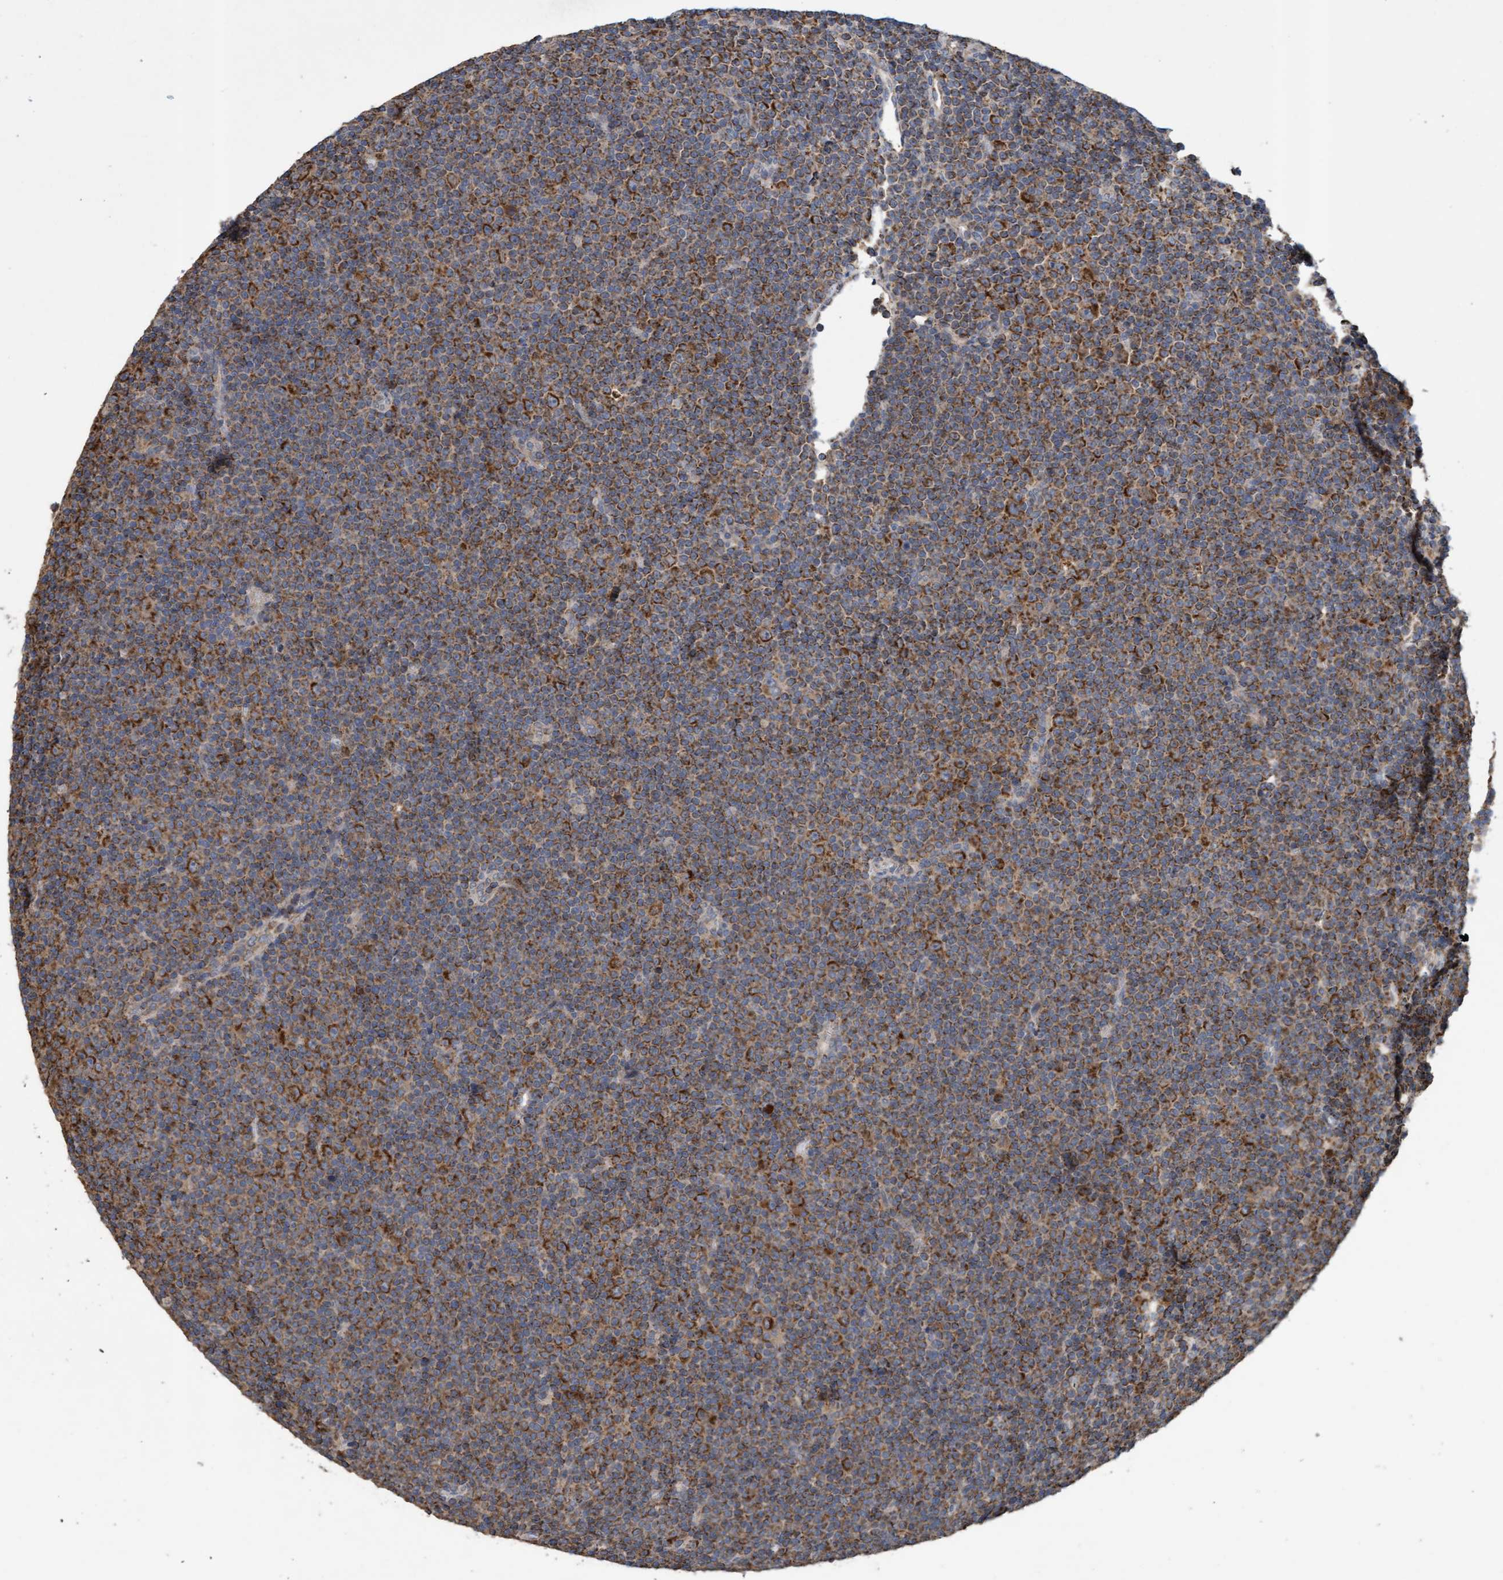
{"staining": {"intensity": "moderate", "quantity": ">75%", "location": "cytoplasmic/membranous"}, "tissue": "lymphoma", "cell_type": "Tumor cells", "image_type": "cancer", "snomed": [{"axis": "morphology", "description": "Malignant lymphoma, non-Hodgkin's type, Low grade"}, {"axis": "topography", "description": "Lymph node"}], "caption": "High-magnification brightfield microscopy of lymphoma stained with DAB (brown) and counterstained with hematoxylin (blue). tumor cells exhibit moderate cytoplasmic/membranous positivity is seen in approximately>75% of cells.", "gene": "ATPAF2", "patient": {"sex": "female", "age": 67}}